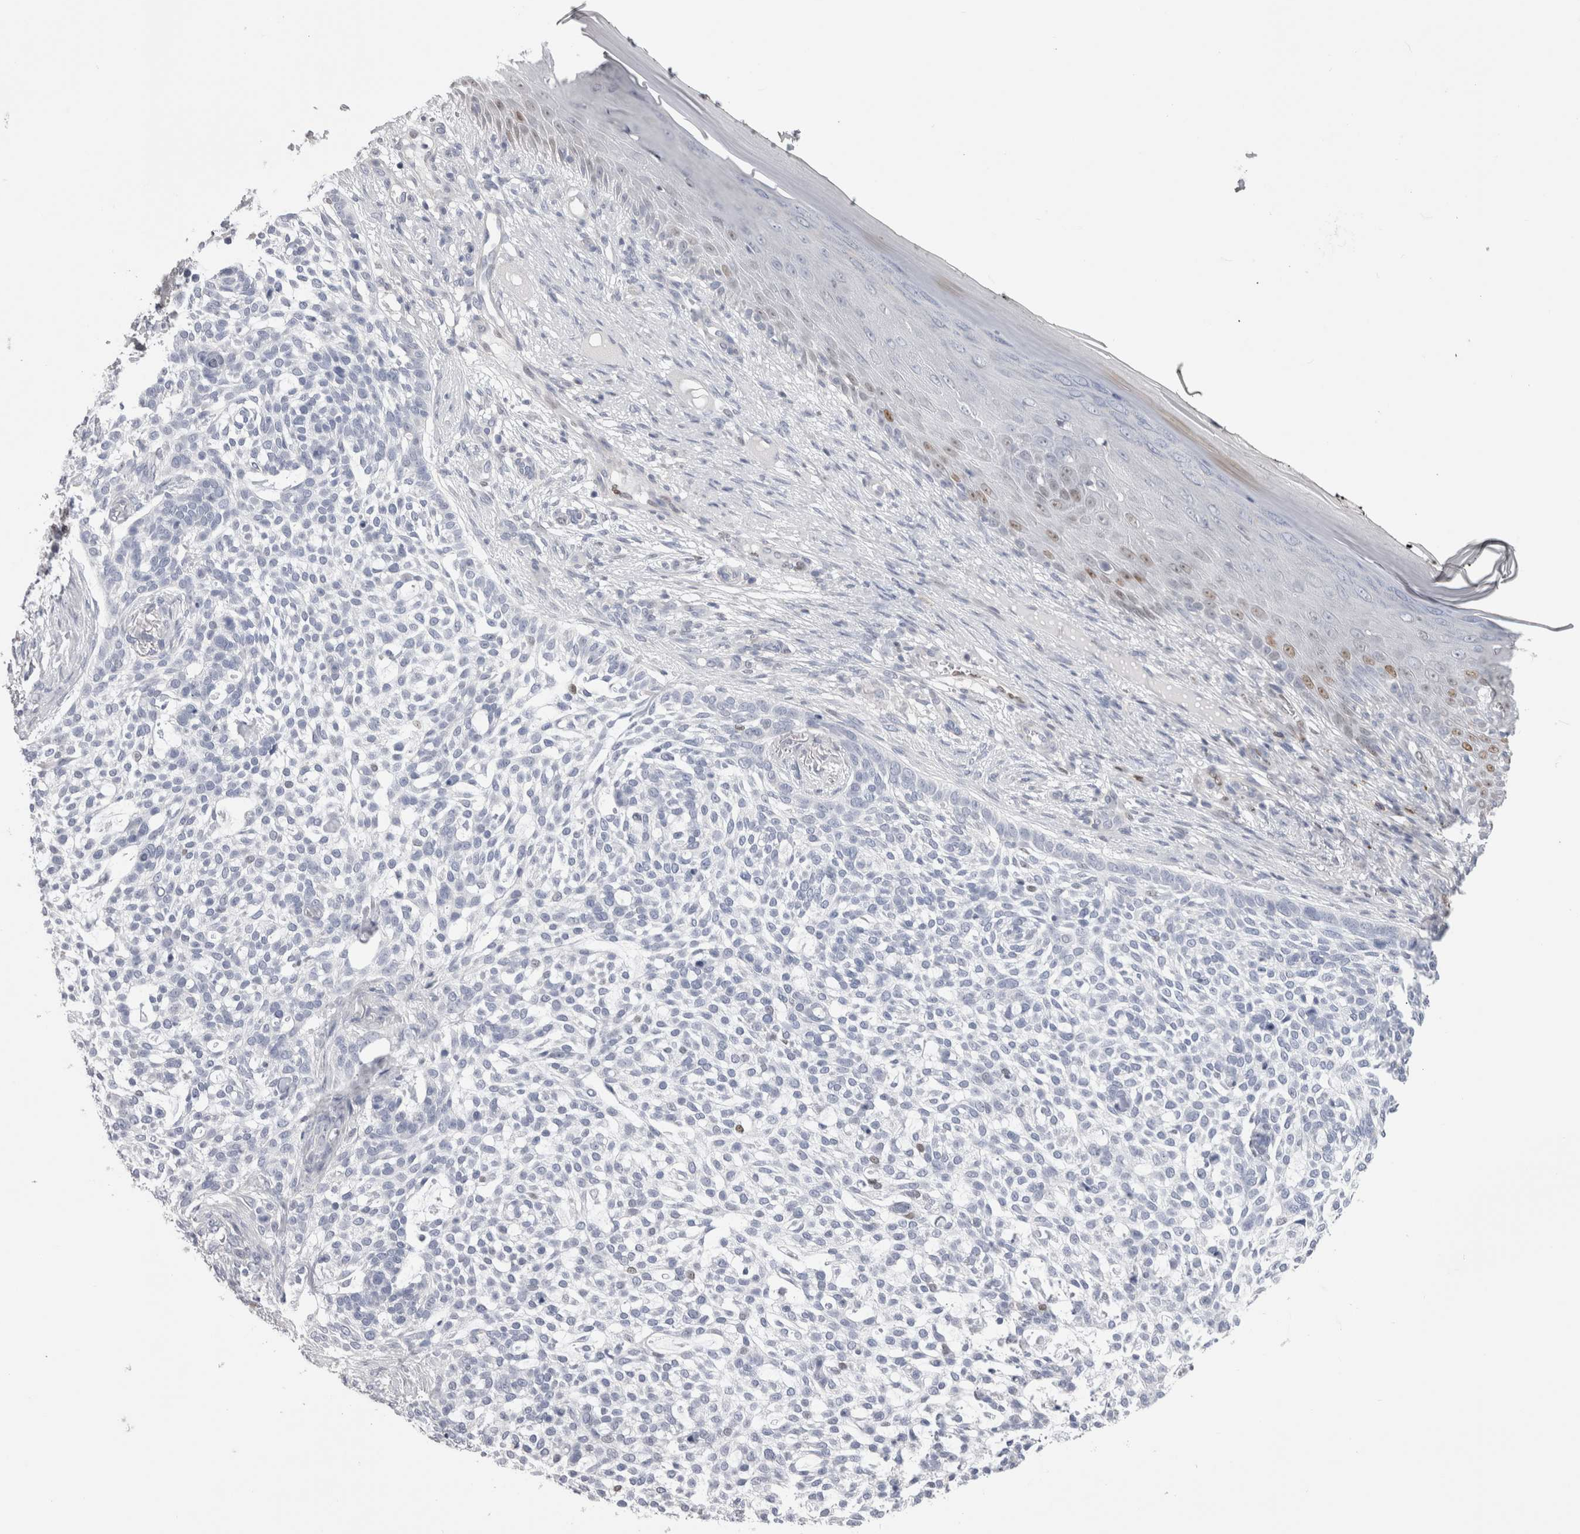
{"staining": {"intensity": "negative", "quantity": "none", "location": "none"}, "tissue": "skin cancer", "cell_type": "Tumor cells", "image_type": "cancer", "snomed": [{"axis": "morphology", "description": "Basal cell carcinoma"}, {"axis": "topography", "description": "Skin"}], "caption": "The histopathology image reveals no significant expression in tumor cells of skin cancer (basal cell carcinoma).", "gene": "IL33", "patient": {"sex": "female", "age": 64}}